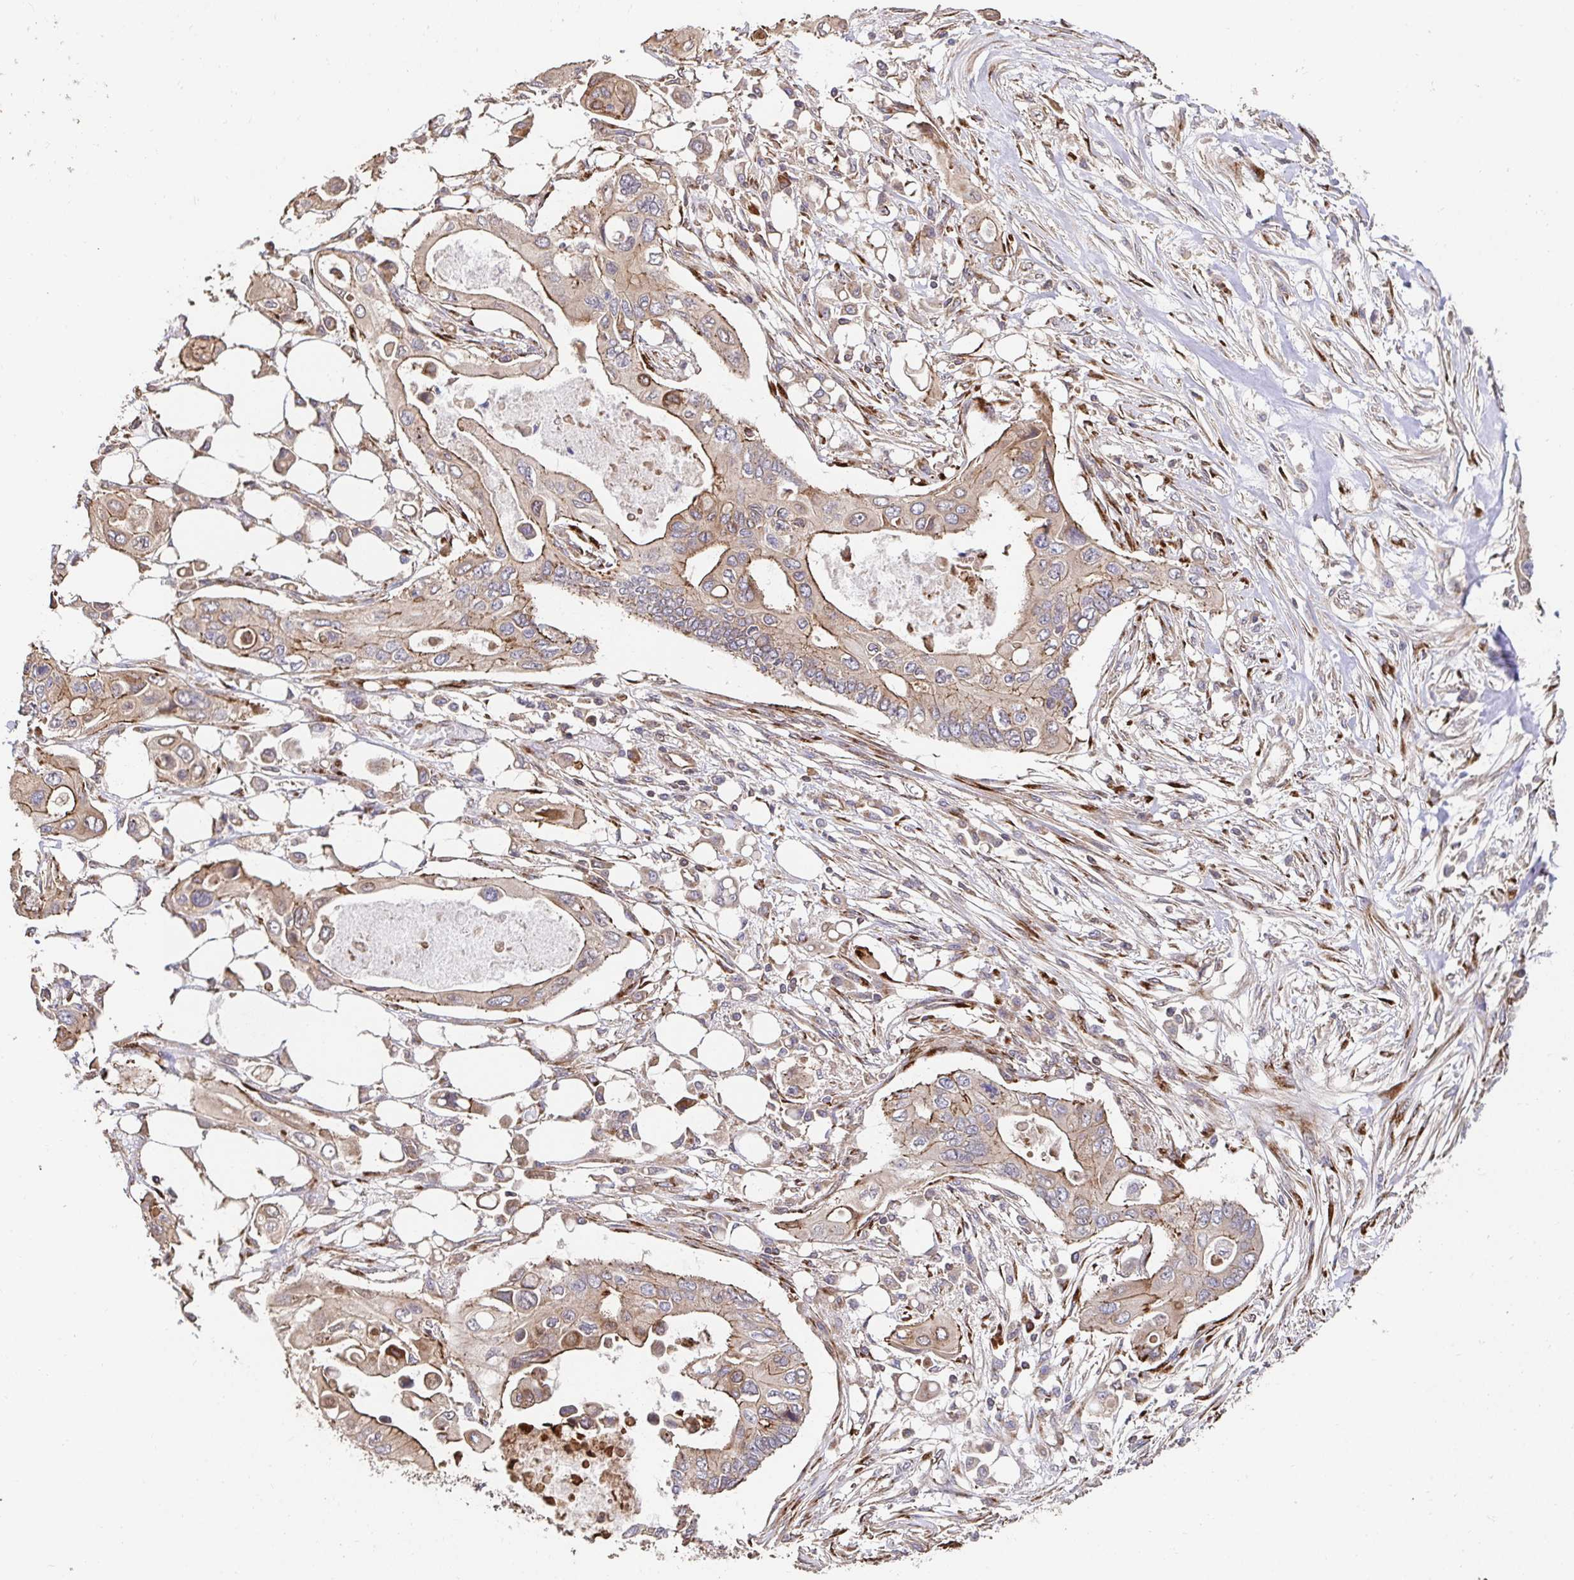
{"staining": {"intensity": "moderate", "quantity": ">75%", "location": "cytoplasmic/membranous"}, "tissue": "pancreatic cancer", "cell_type": "Tumor cells", "image_type": "cancer", "snomed": [{"axis": "morphology", "description": "Adenocarcinoma, NOS"}, {"axis": "topography", "description": "Pancreas"}], "caption": "Pancreatic adenocarcinoma was stained to show a protein in brown. There is medium levels of moderate cytoplasmic/membranous staining in about >75% of tumor cells. (DAB IHC with brightfield microscopy, high magnification).", "gene": "APBB1", "patient": {"sex": "female", "age": 63}}